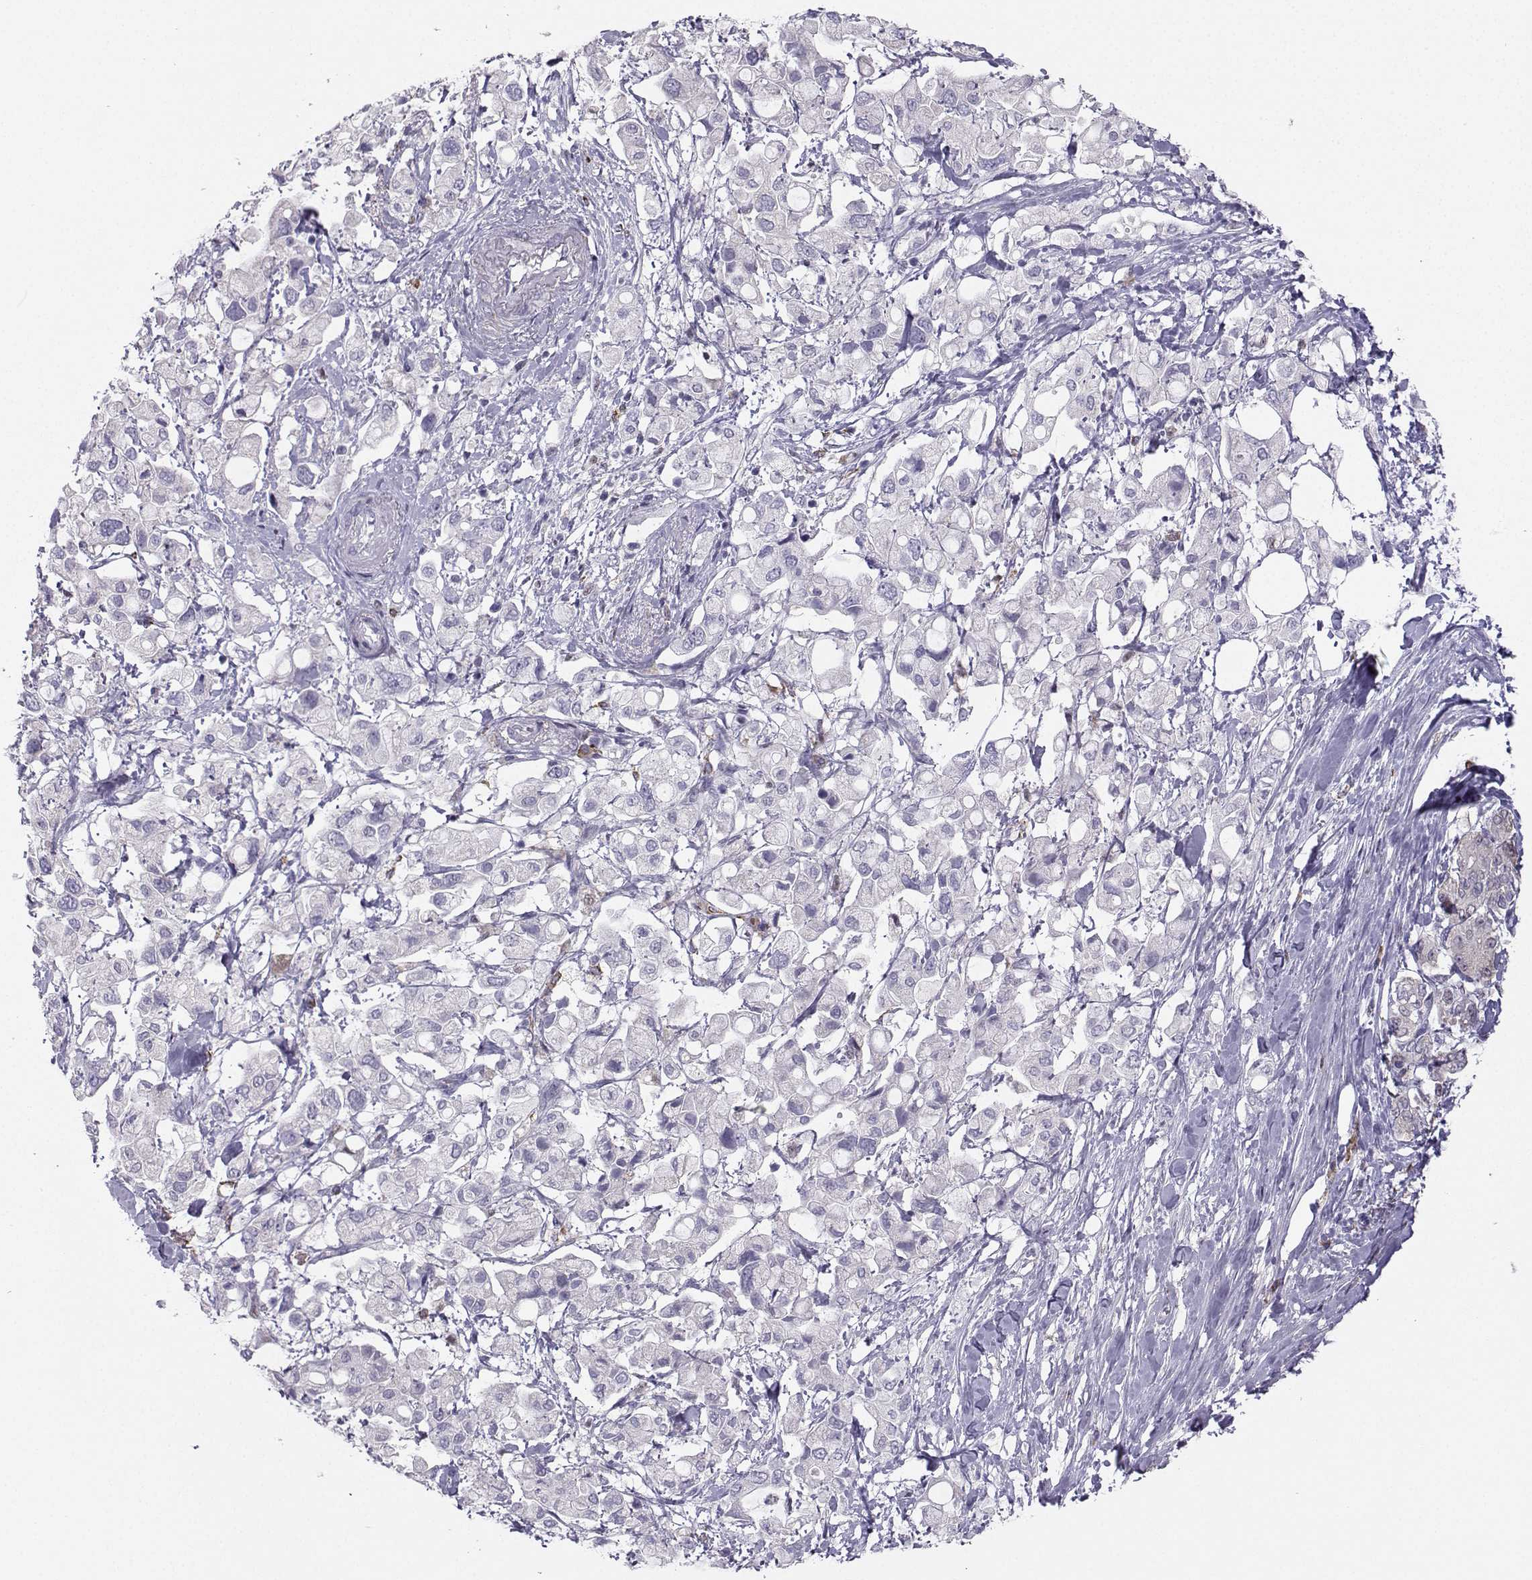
{"staining": {"intensity": "negative", "quantity": "none", "location": "none"}, "tissue": "pancreatic cancer", "cell_type": "Tumor cells", "image_type": "cancer", "snomed": [{"axis": "morphology", "description": "Adenocarcinoma, NOS"}, {"axis": "topography", "description": "Pancreas"}], "caption": "Protein analysis of pancreatic cancer exhibits no significant staining in tumor cells. (DAB immunohistochemistry (IHC) visualized using brightfield microscopy, high magnification).", "gene": "DCLK3", "patient": {"sex": "female", "age": 56}}